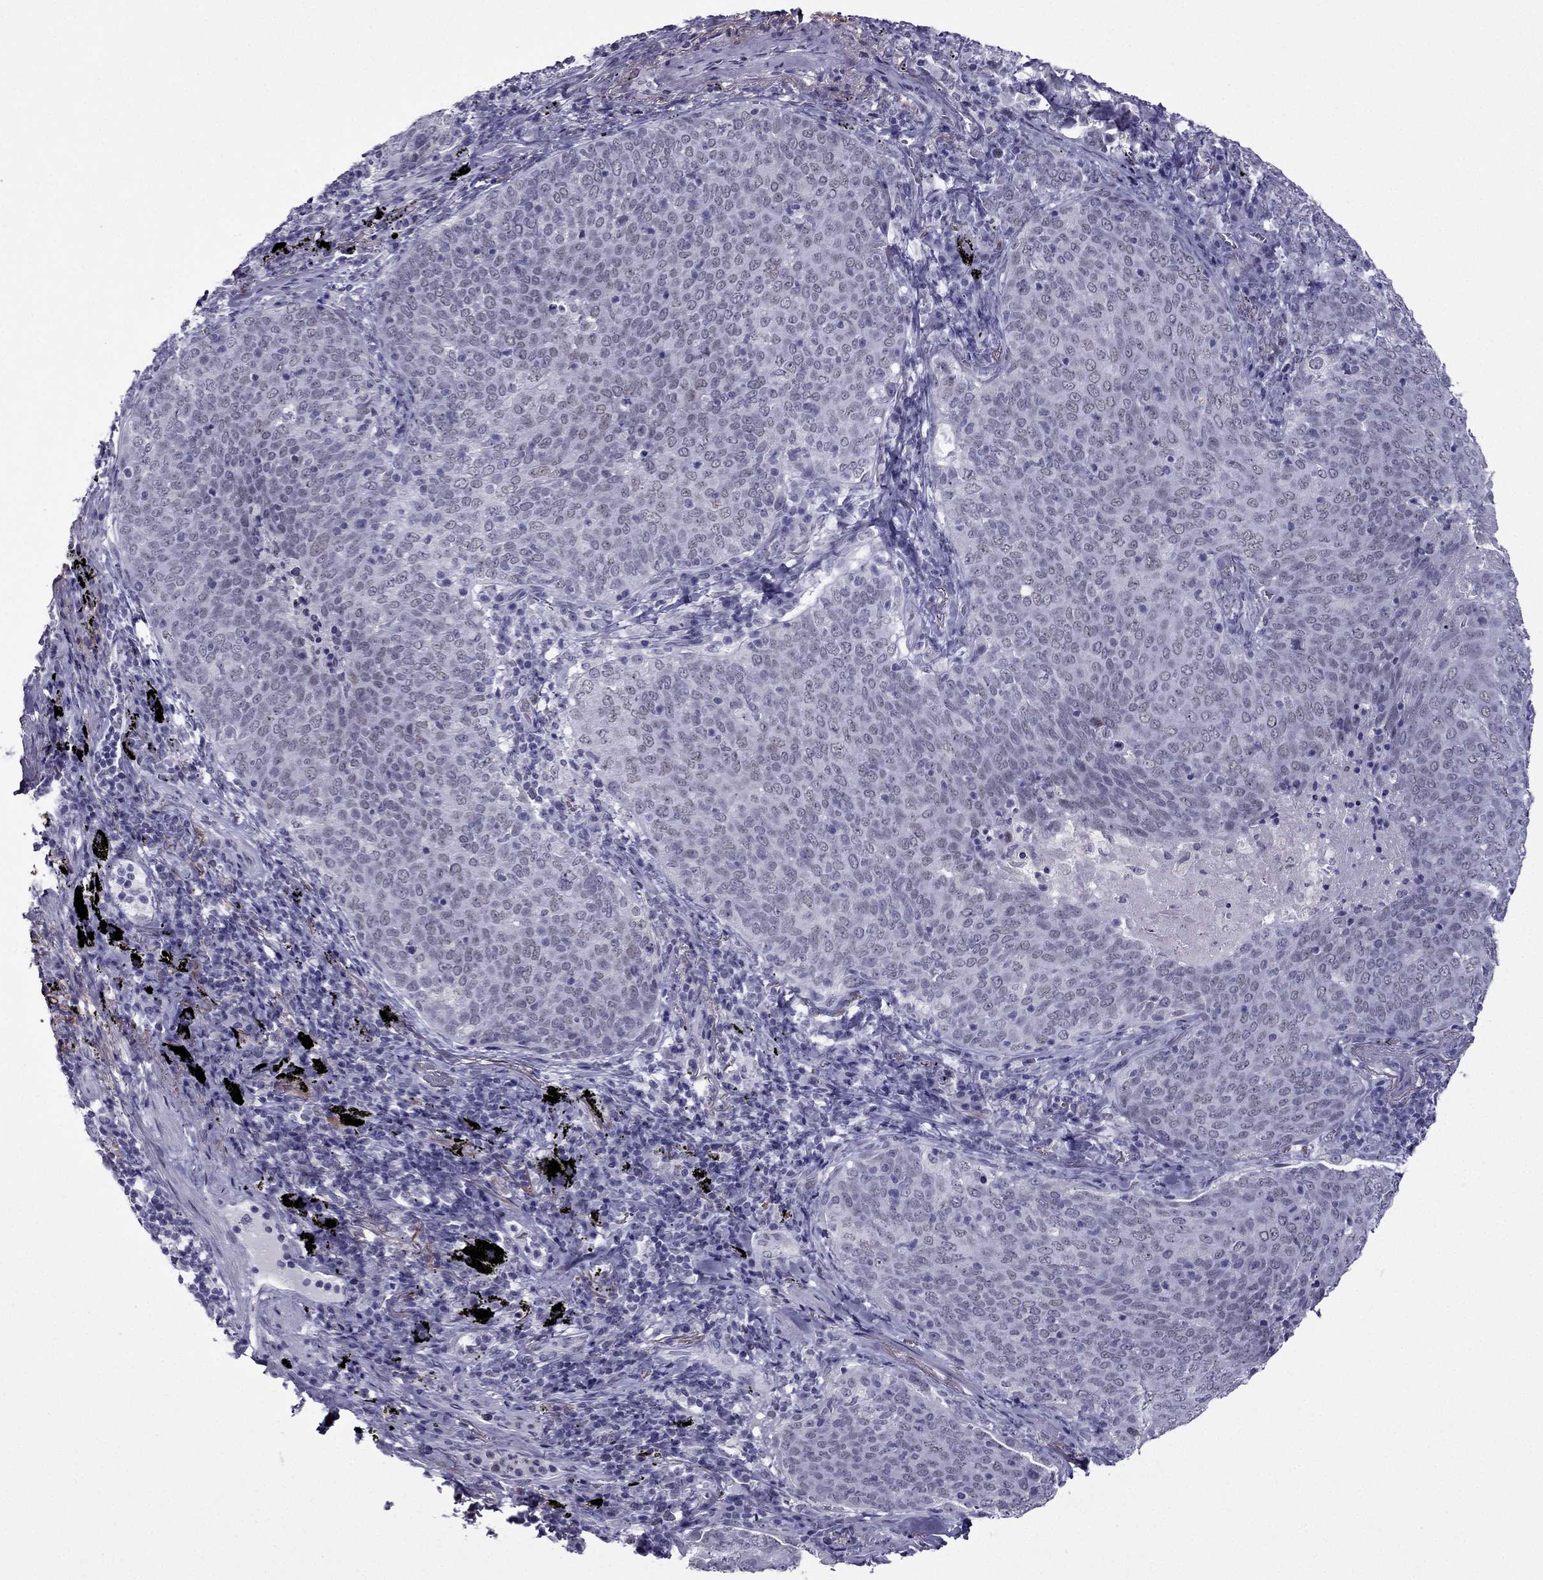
{"staining": {"intensity": "negative", "quantity": "none", "location": "none"}, "tissue": "lung cancer", "cell_type": "Tumor cells", "image_type": "cancer", "snomed": [{"axis": "morphology", "description": "Squamous cell carcinoma, NOS"}, {"axis": "topography", "description": "Lung"}], "caption": "This is an IHC photomicrograph of squamous cell carcinoma (lung). There is no staining in tumor cells.", "gene": "MYLK3", "patient": {"sex": "male", "age": 82}}